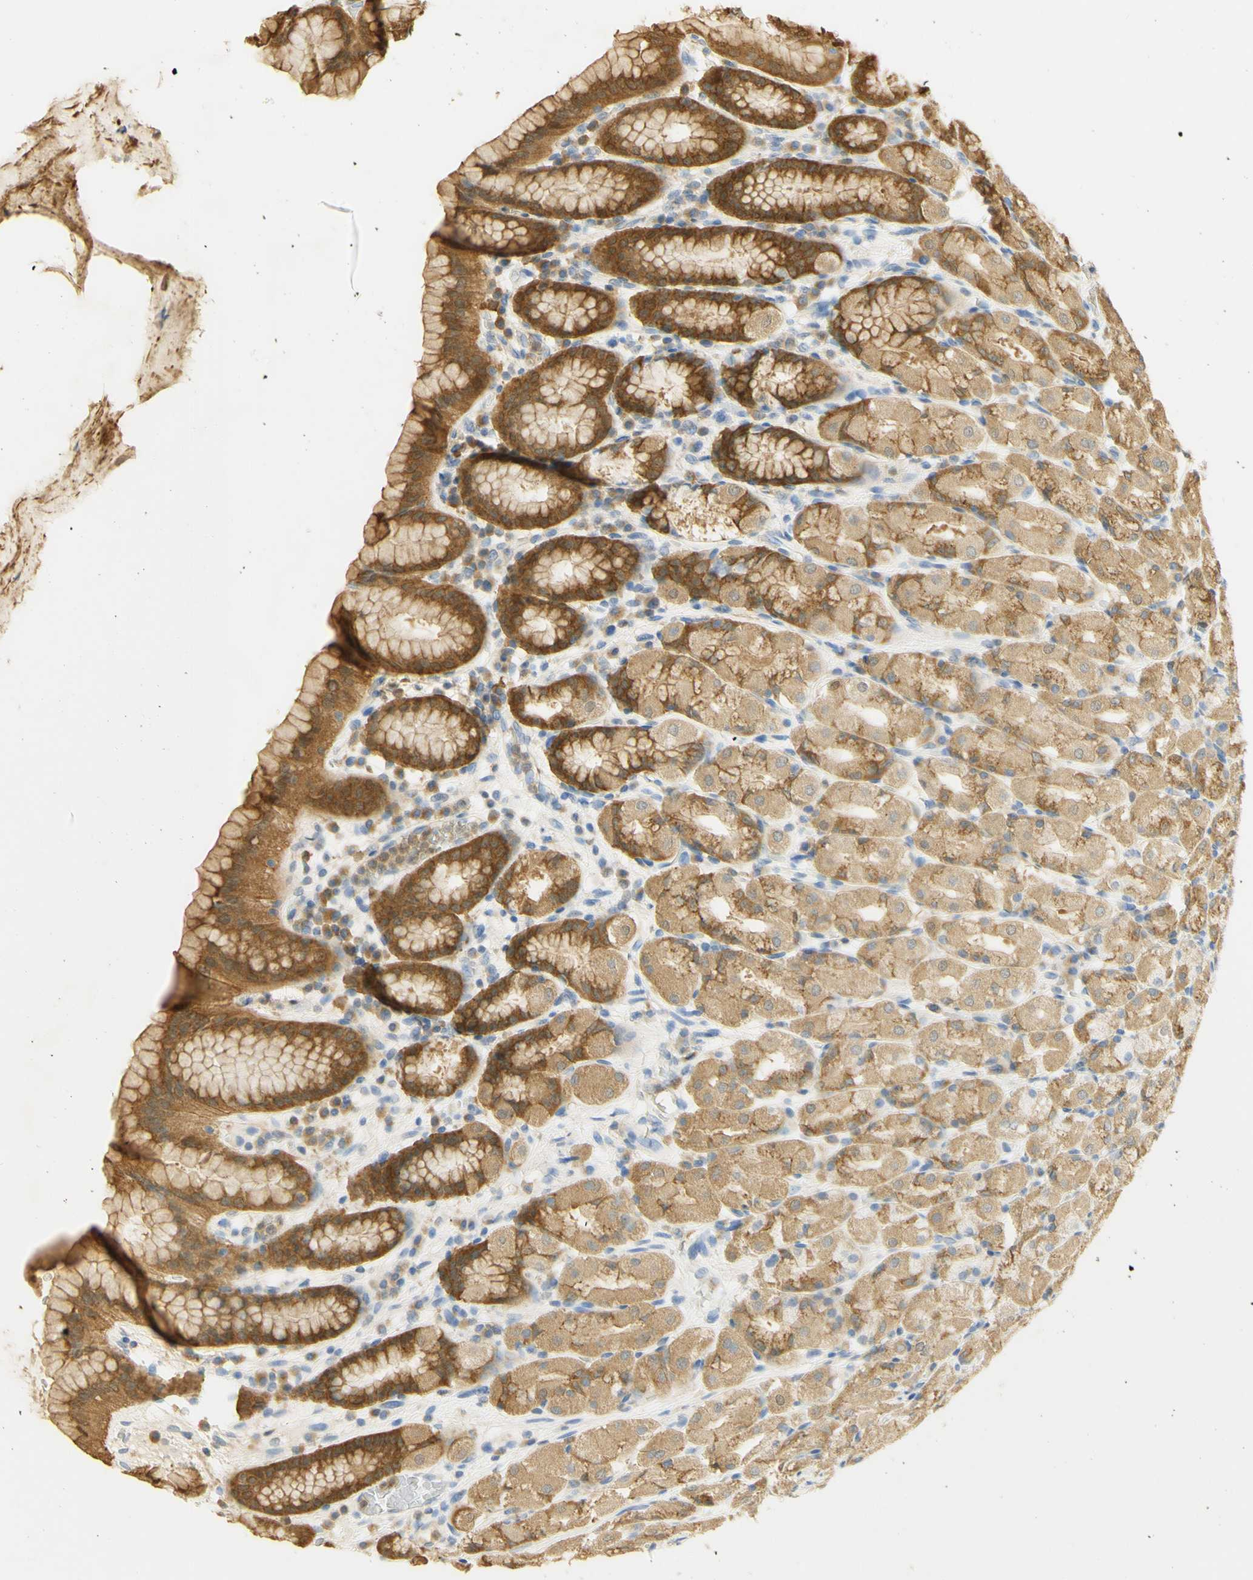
{"staining": {"intensity": "moderate", "quantity": ">75%", "location": "cytoplasmic/membranous"}, "tissue": "stomach", "cell_type": "Glandular cells", "image_type": "normal", "snomed": [{"axis": "morphology", "description": "Normal tissue, NOS"}, {"axis": "topography", "description": "Stomach, upper"}], "caption": "High-magnification brightfield microscopy of benign stomach stained with DAB (brown) and counterstained with hematoxylin (blue). glandular cells exhibit moderate cytoplasmic/membranous positivity is seen in about>75% of cells. Immunohistochemistry stains the protein of interest in brown and the nuclei are stained blue.", "gene": "PAK1", "patient": {"sex": "male", "age": 68}}